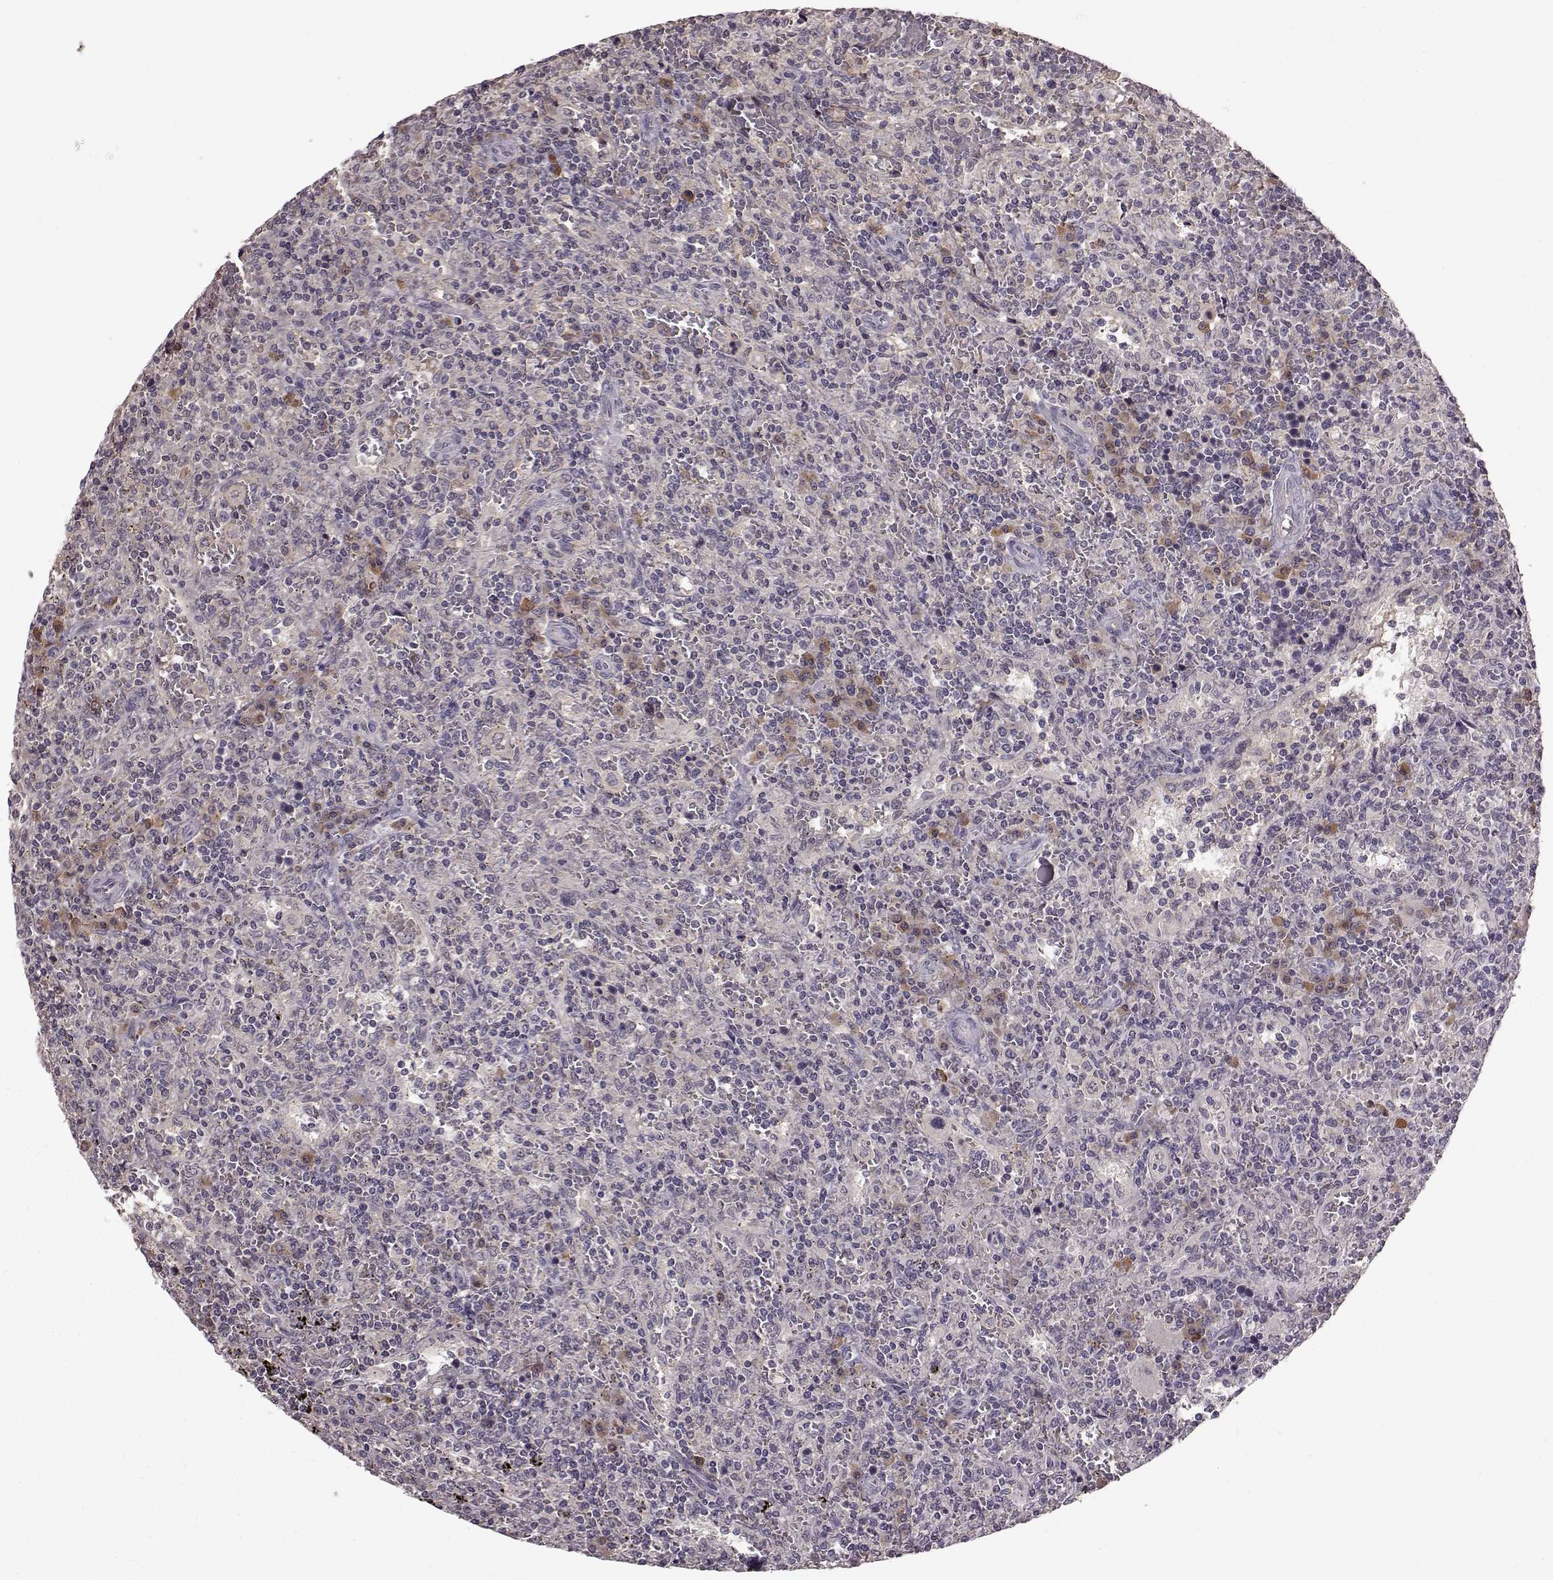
{"staining": {"intensity": "weak", "quantity": "<25%", "location": "cytoplasmic/membranous"}, "tissue": "lymphoma", "cell_type": "Tumor cells", "image_type": "cancer", "snomed": [{"axis": "morphology", "description": "Malignant lymphoma, non-Hodgkin's type, Low grade"}, {"axis": "topography", "description": "Spleen"}], "caption": "A micrograph of lymphoma stained for a protein displays no brown staining in tumor cells. (Brightfield microscopy of DAB (3,3'-diaminobenzidine) immunohistochemistry (IHC) at high magnification).", "gene": "NRL", "patient": {"sex": "male", "age": 62}}